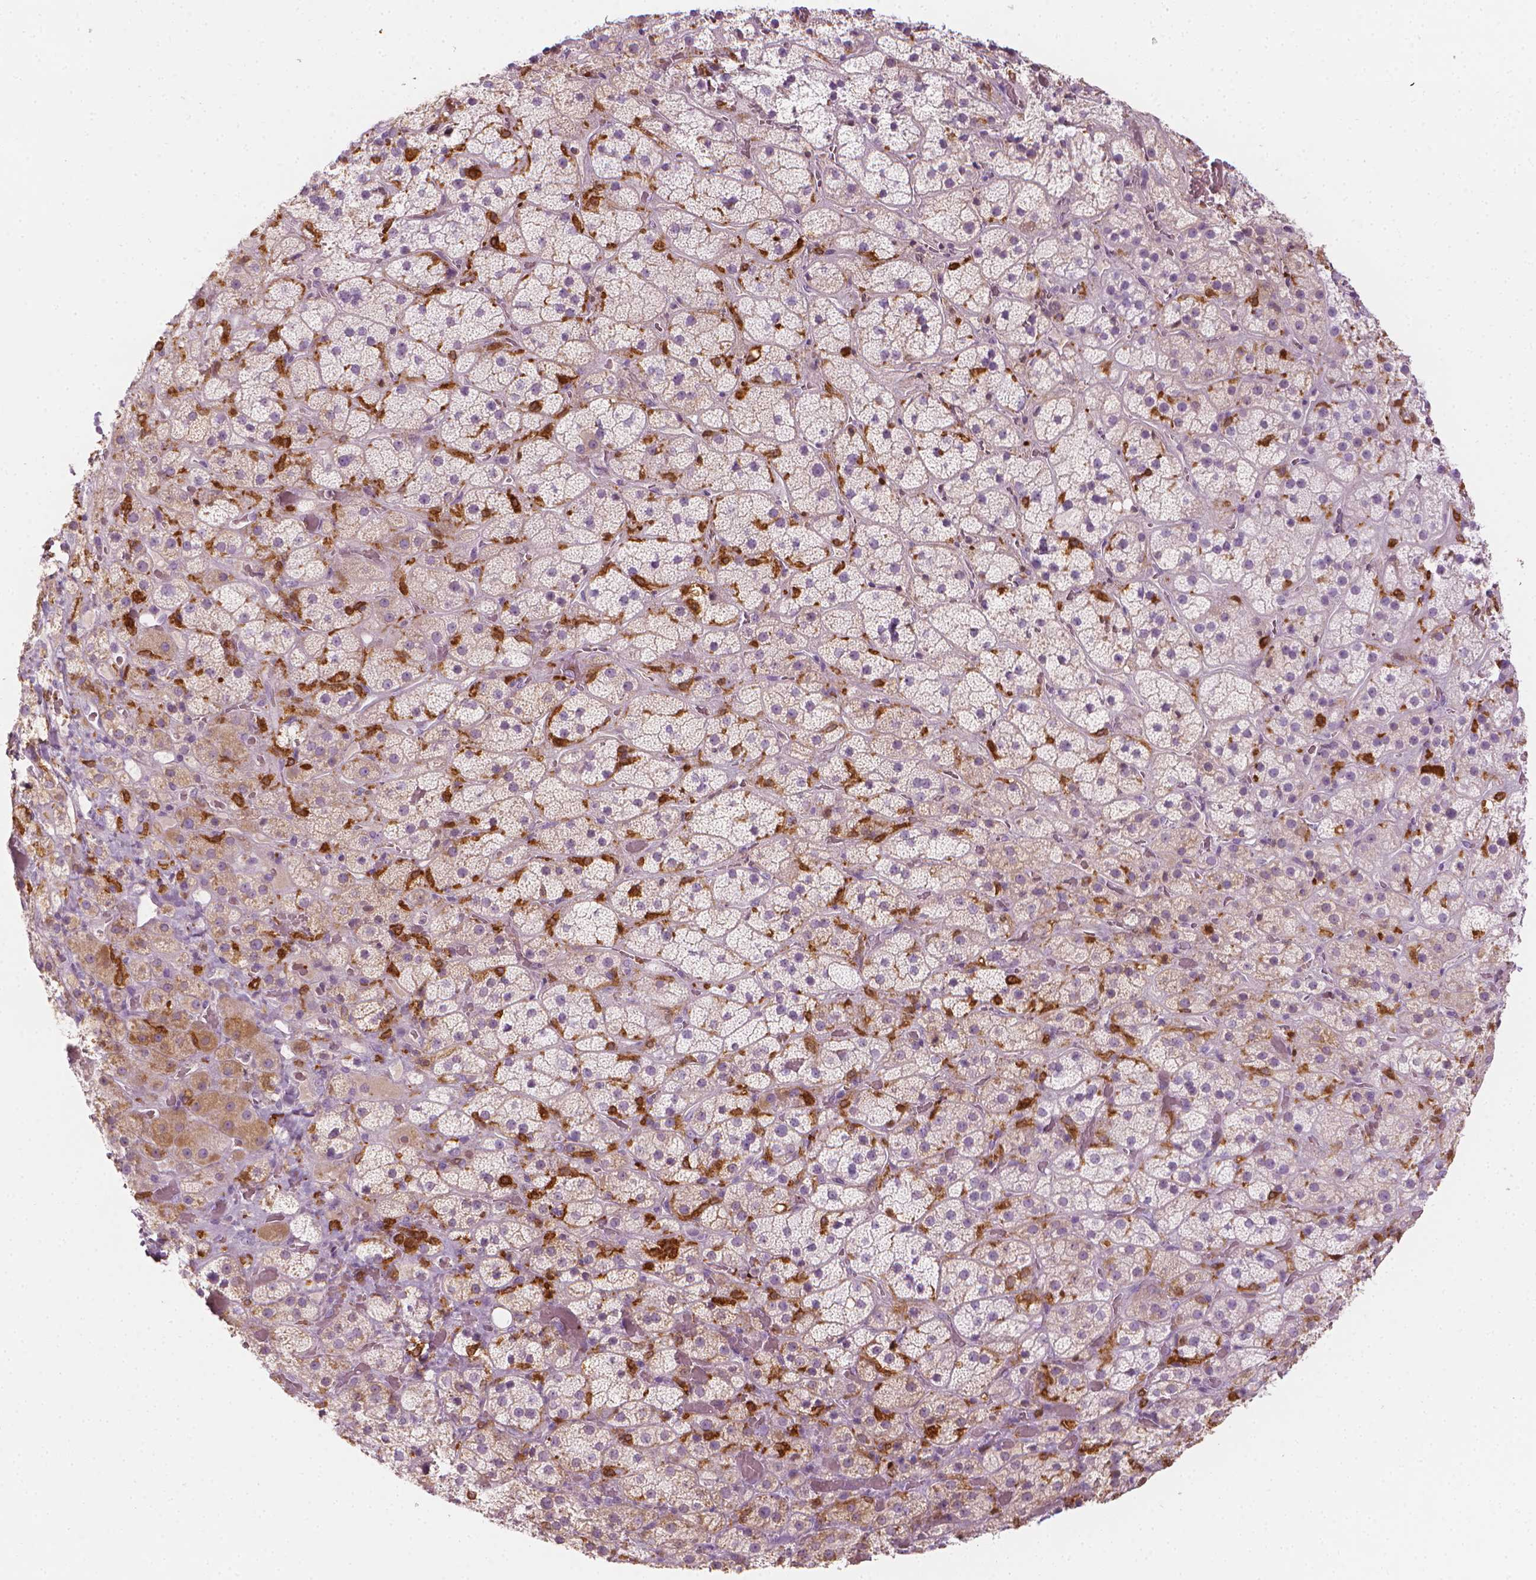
{"staining": {"intensity": "weak", "quantity": "<25%", "location": "cytoplasmic/membranous"}, "tissue": "adrenal gland", "cell_type": "Glandular cells", "image_type": "normal", "snomed": [{"axis": "morphology", "description": "Normal tissue, NOS"}, {"axis": "topography", "description": "Adrenal gland"}], "caption": "Glandular cells are negative for protein expression in benign human adrenal gland. Brightfield microscopy of immunohistochemistry (IHC) stained with DAB (3,3'-diaminobenzidine) (brown) and hematoxylin (blue), captured at high magnification.", "gene": "SHMT1", "patient": {"sex": "male", "age": 57}}